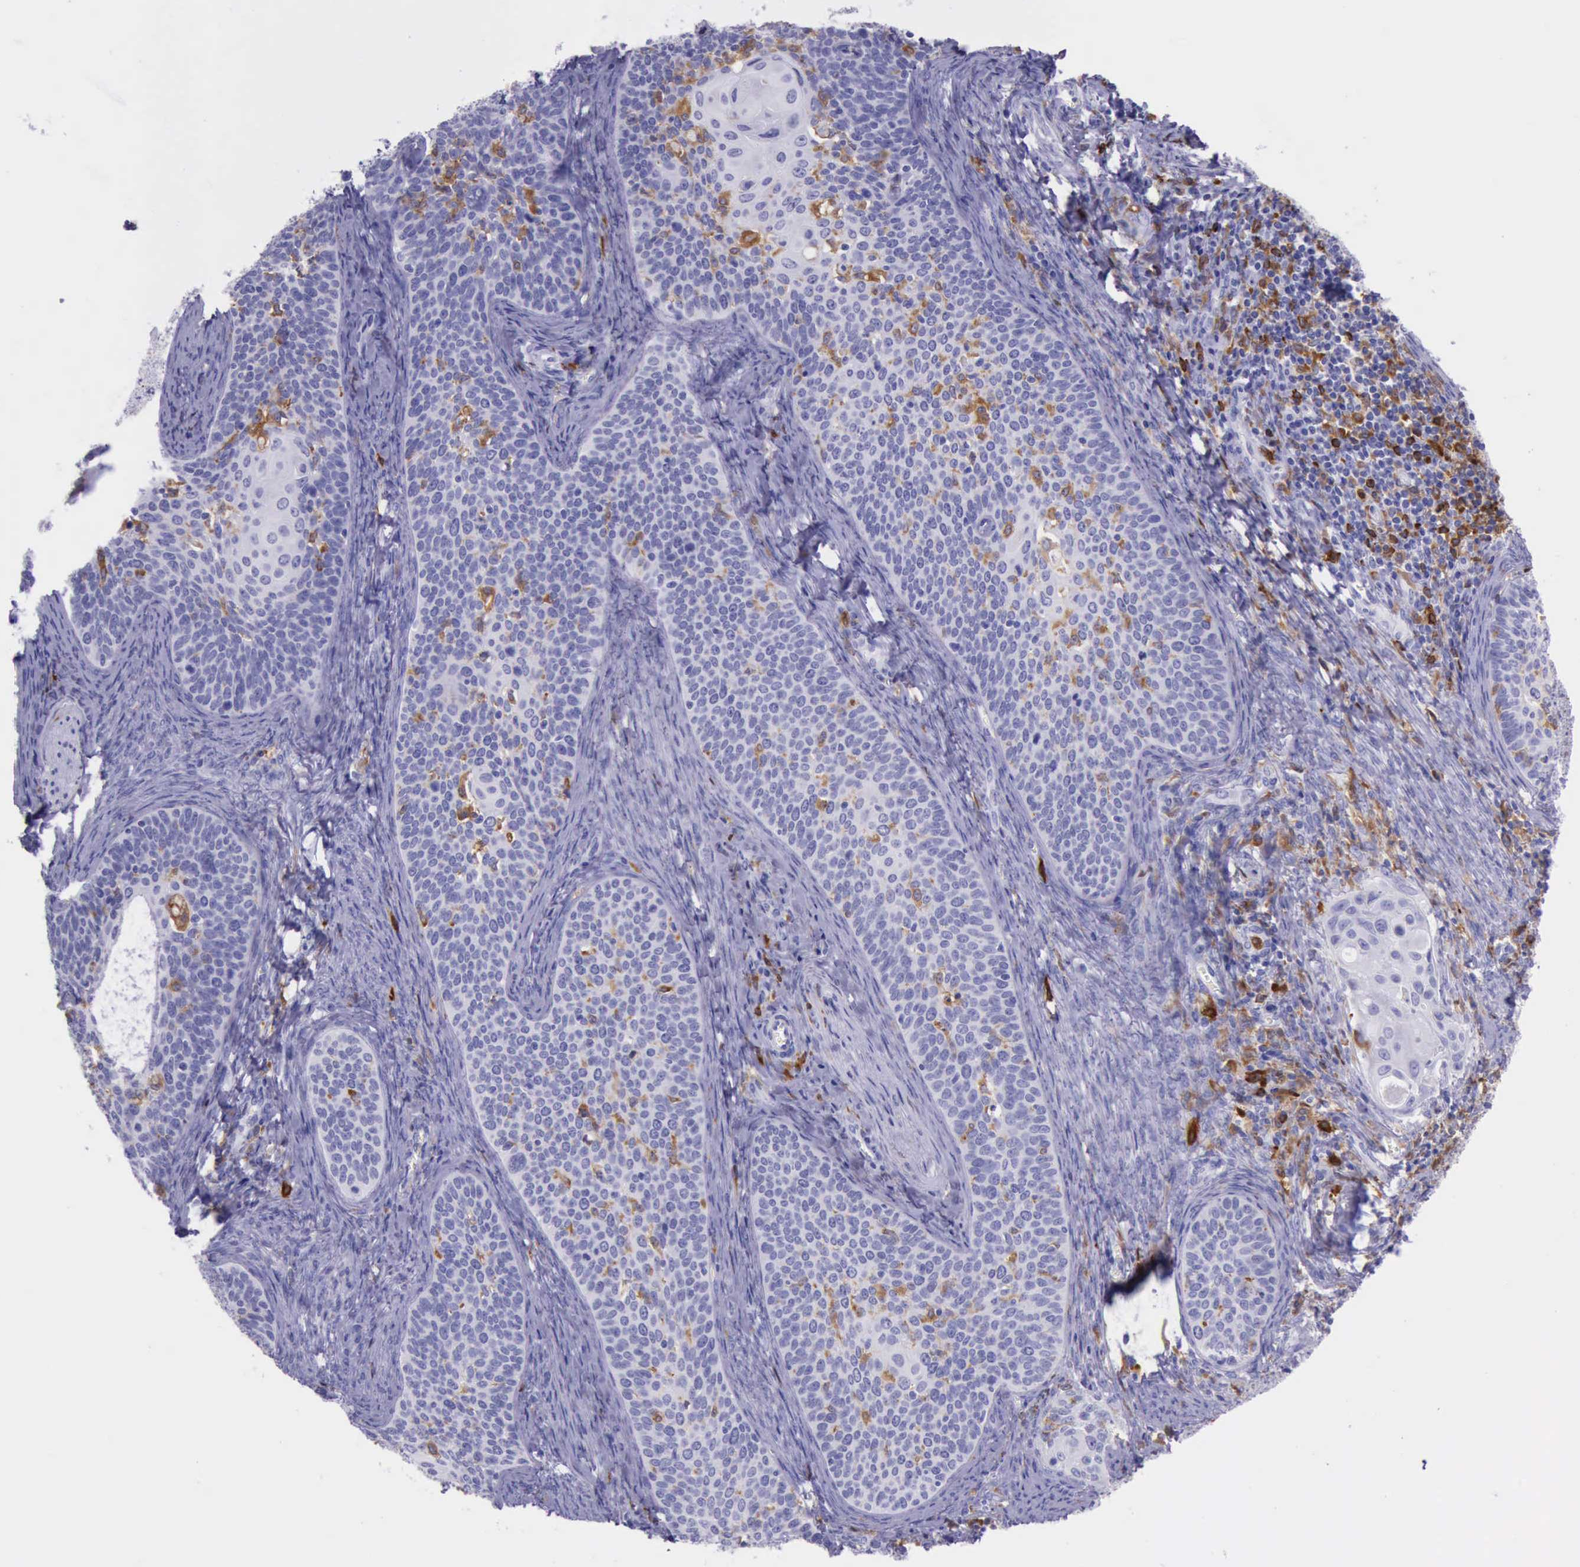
{"staining": {"intensity": "negative", "quantity": "none", "location": "none"}, "tissue": "cervical cancer", "cell_type": "Tumor cells", "image_type": "cancer", "snomed": [{"axis": "morphology", "description": "Squamous cell carcinoma, NOS"}, {"axis": "topography", "description": "Cervix"}], "caption": "IHC photomicrograph of neoplastic tissue: squamous cell carcinoma (cervical) stained with DAB (3,3'-diaminobenzidine) displays no significant protein positivity in tumor cells.", "gene": "BTK", "patient": {"sex": "female", "age": 33}}